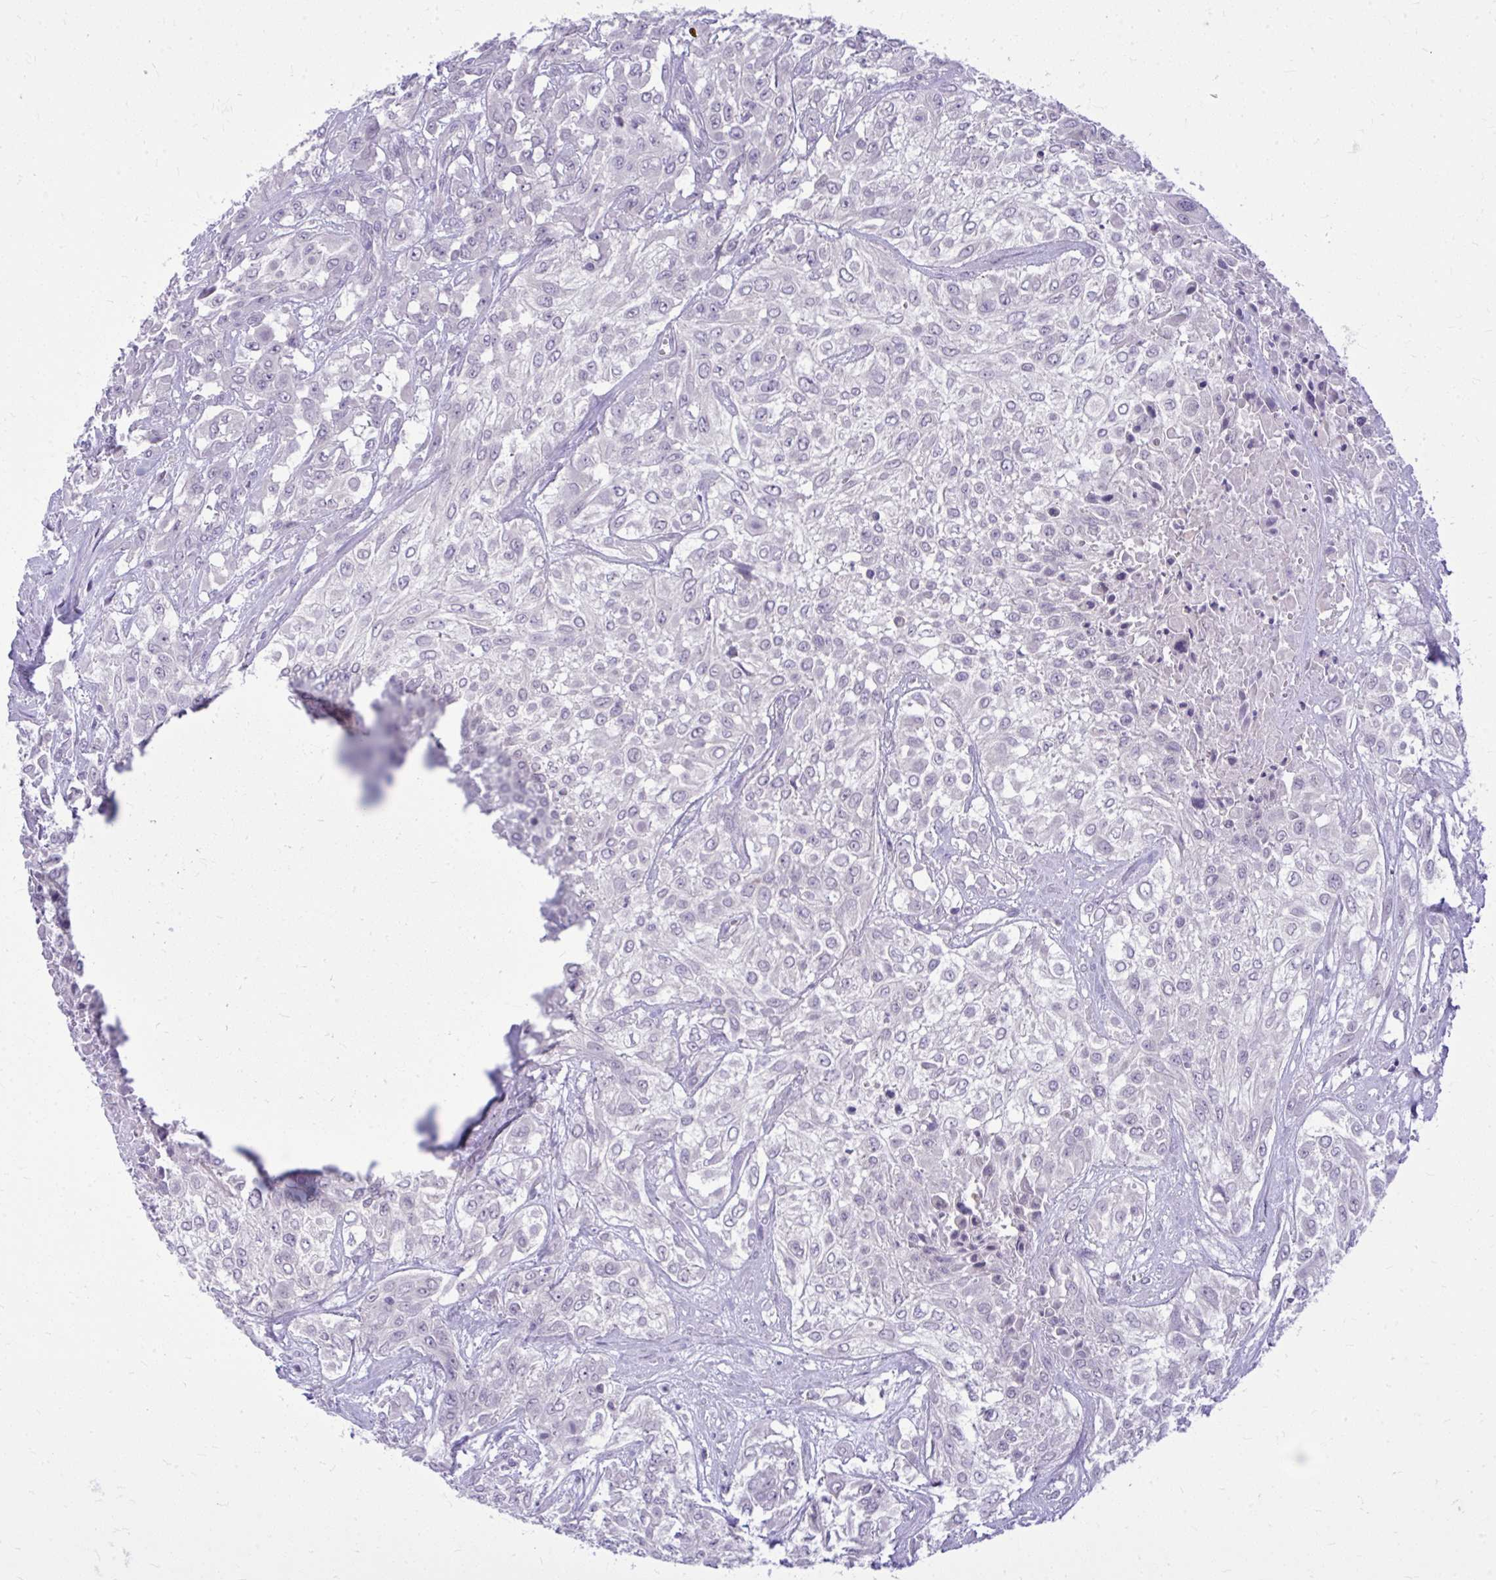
{"staining": {"intensity": "negative", "quantity": "none", "location": "none"}, "tissue": "urothelial cancer", "cell_type": "Tumor cells", "image_type": "cancer", "snomed": [{"axis": "morphology", "description": "Urothelial carcinoma, High grade"}, {"axis": "topography", "description": "Urinary bladder"}], "caption": "Immunohistochemical staining of human urothelial cancer shows no significant positivity in tumor cells.", "gene": "DPY19L1", "patient": {"sex": "male", "age": 57}}